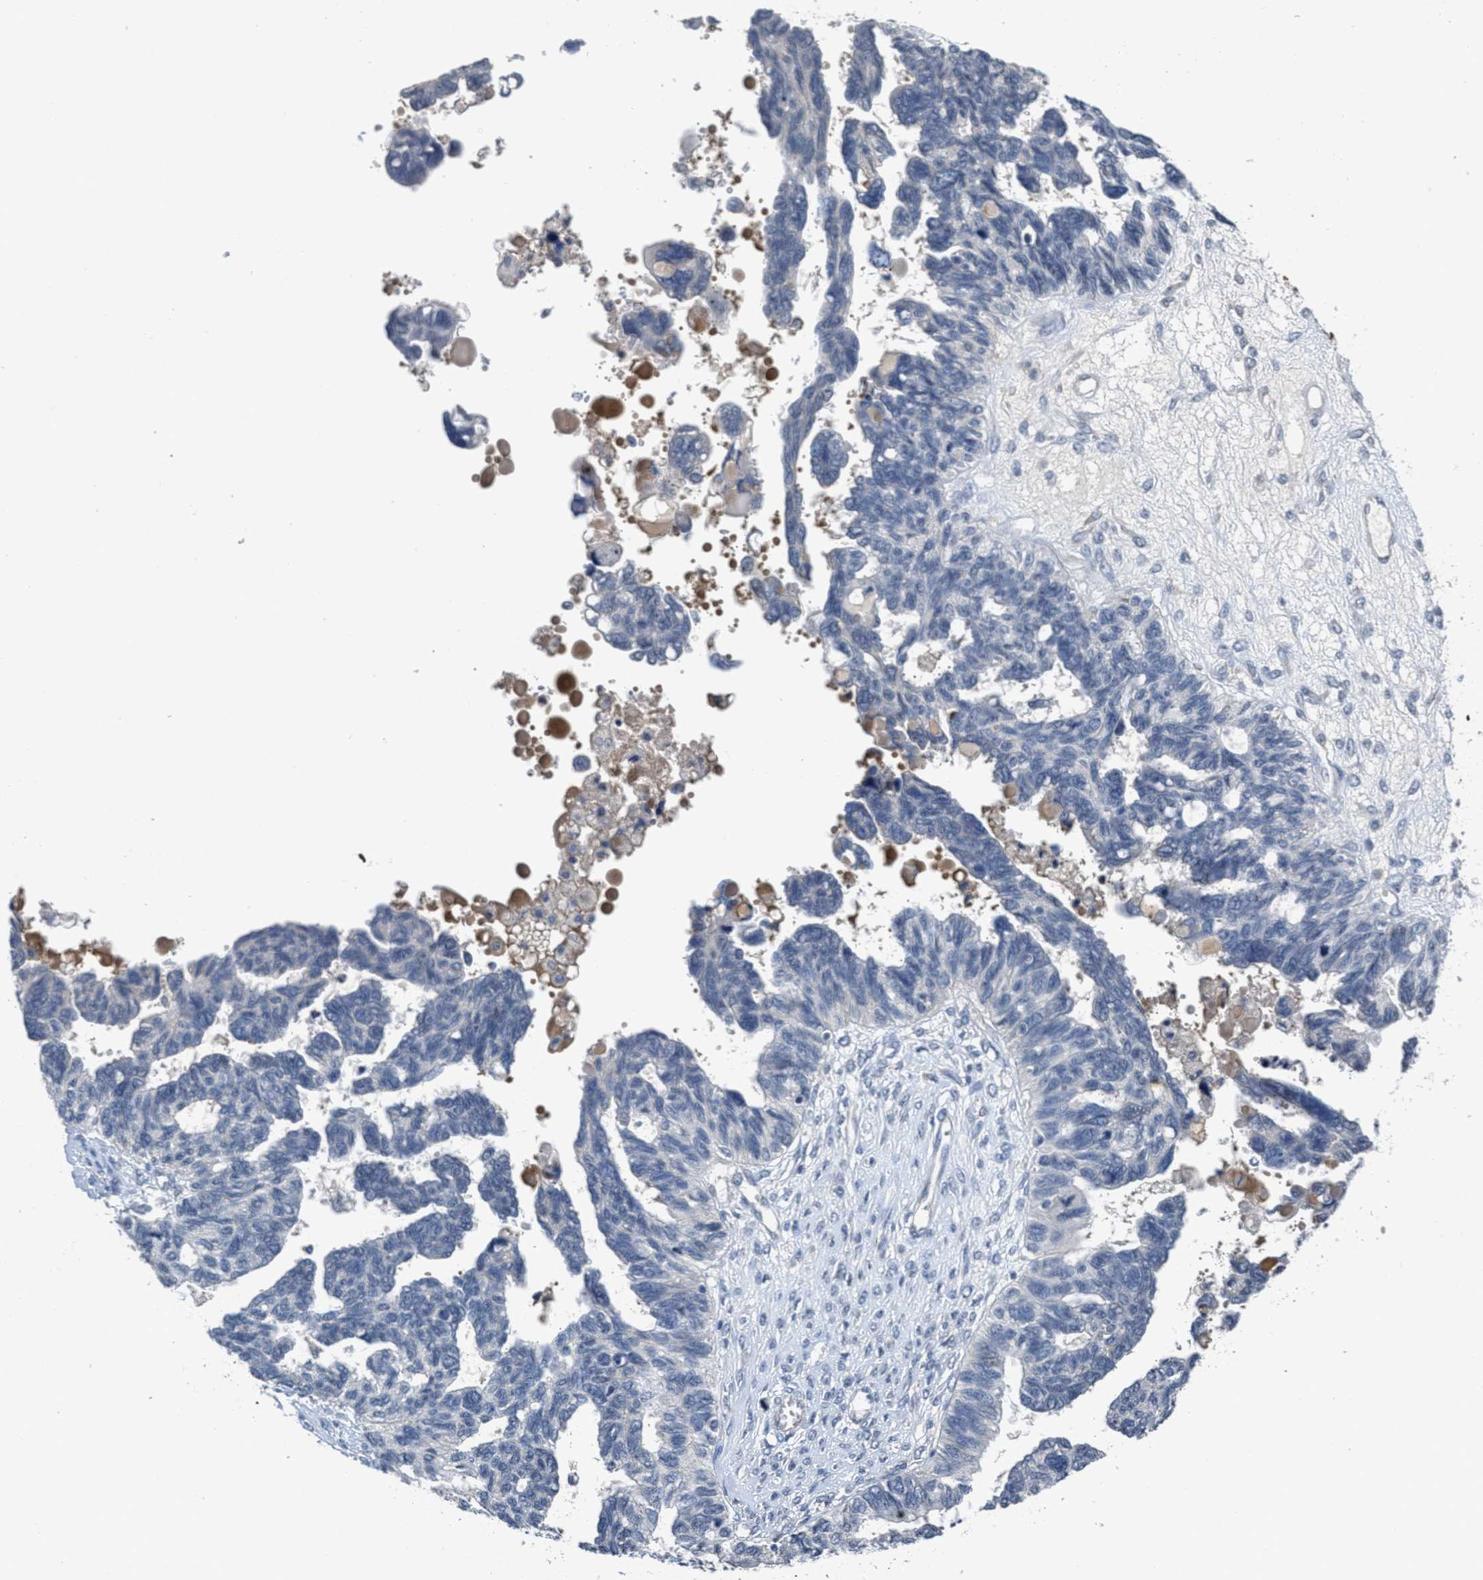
{"staining": {"intensity": "negative", "quantity": "none", "location": "none"}, "tissue": "ovarian cancer", "cell_type": "Tumor cells", "image_type": "cancer", "snomed": [{"axis": "morphology", "description": "Cystadenocarcinoma, serous, NOS"}, {"axis": "topography", "description": "Ovary"}], "caption": "Protein analysis of ovarian cancer (serous cystadenocarcinoma) displays no significant positivity in tumor cells.", "gene": "ANGPT1", "patient": {"sex": "female", "age": 79}}